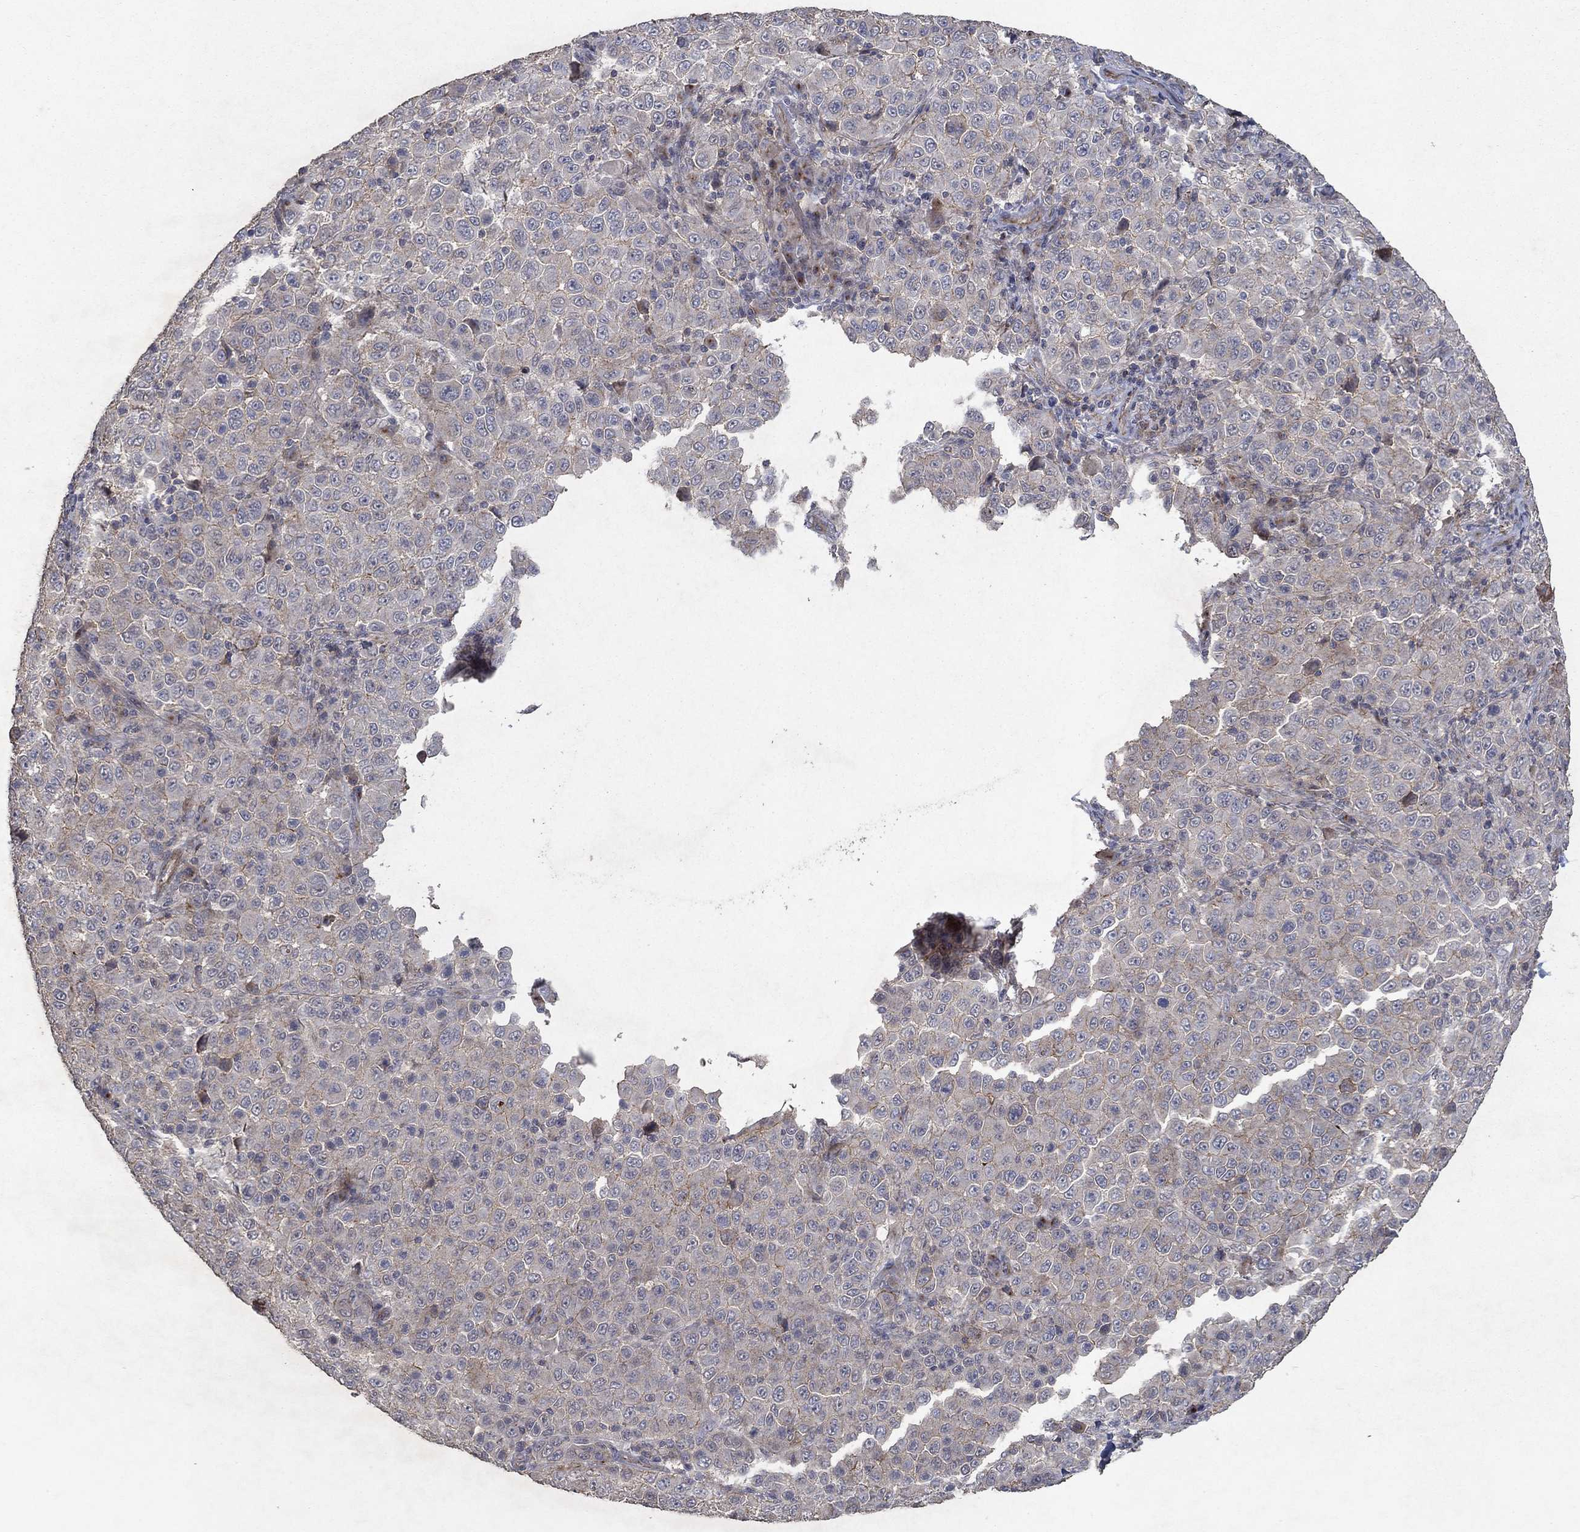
{"staining": {"intensity": "weak", "quantity": "<25%", "location": "cytoplasmic/membranous"}, "tissue": "melanoma", "cell_type": "Tumor cells", "image_type": "cancer", "snomed": [{"axis": "morphology", "description": "Malignant melanoma, NOS"}, {"axis": "topography", "description": "Skin"}], "caption": "A micrograph of human malignant melanoma is negative for staining in tumor cells. (DAB IHC visualized using brightfield microscopy, high magnification).", "gene": "FRG1", "patient": {"sex": "female", "age": 57}}